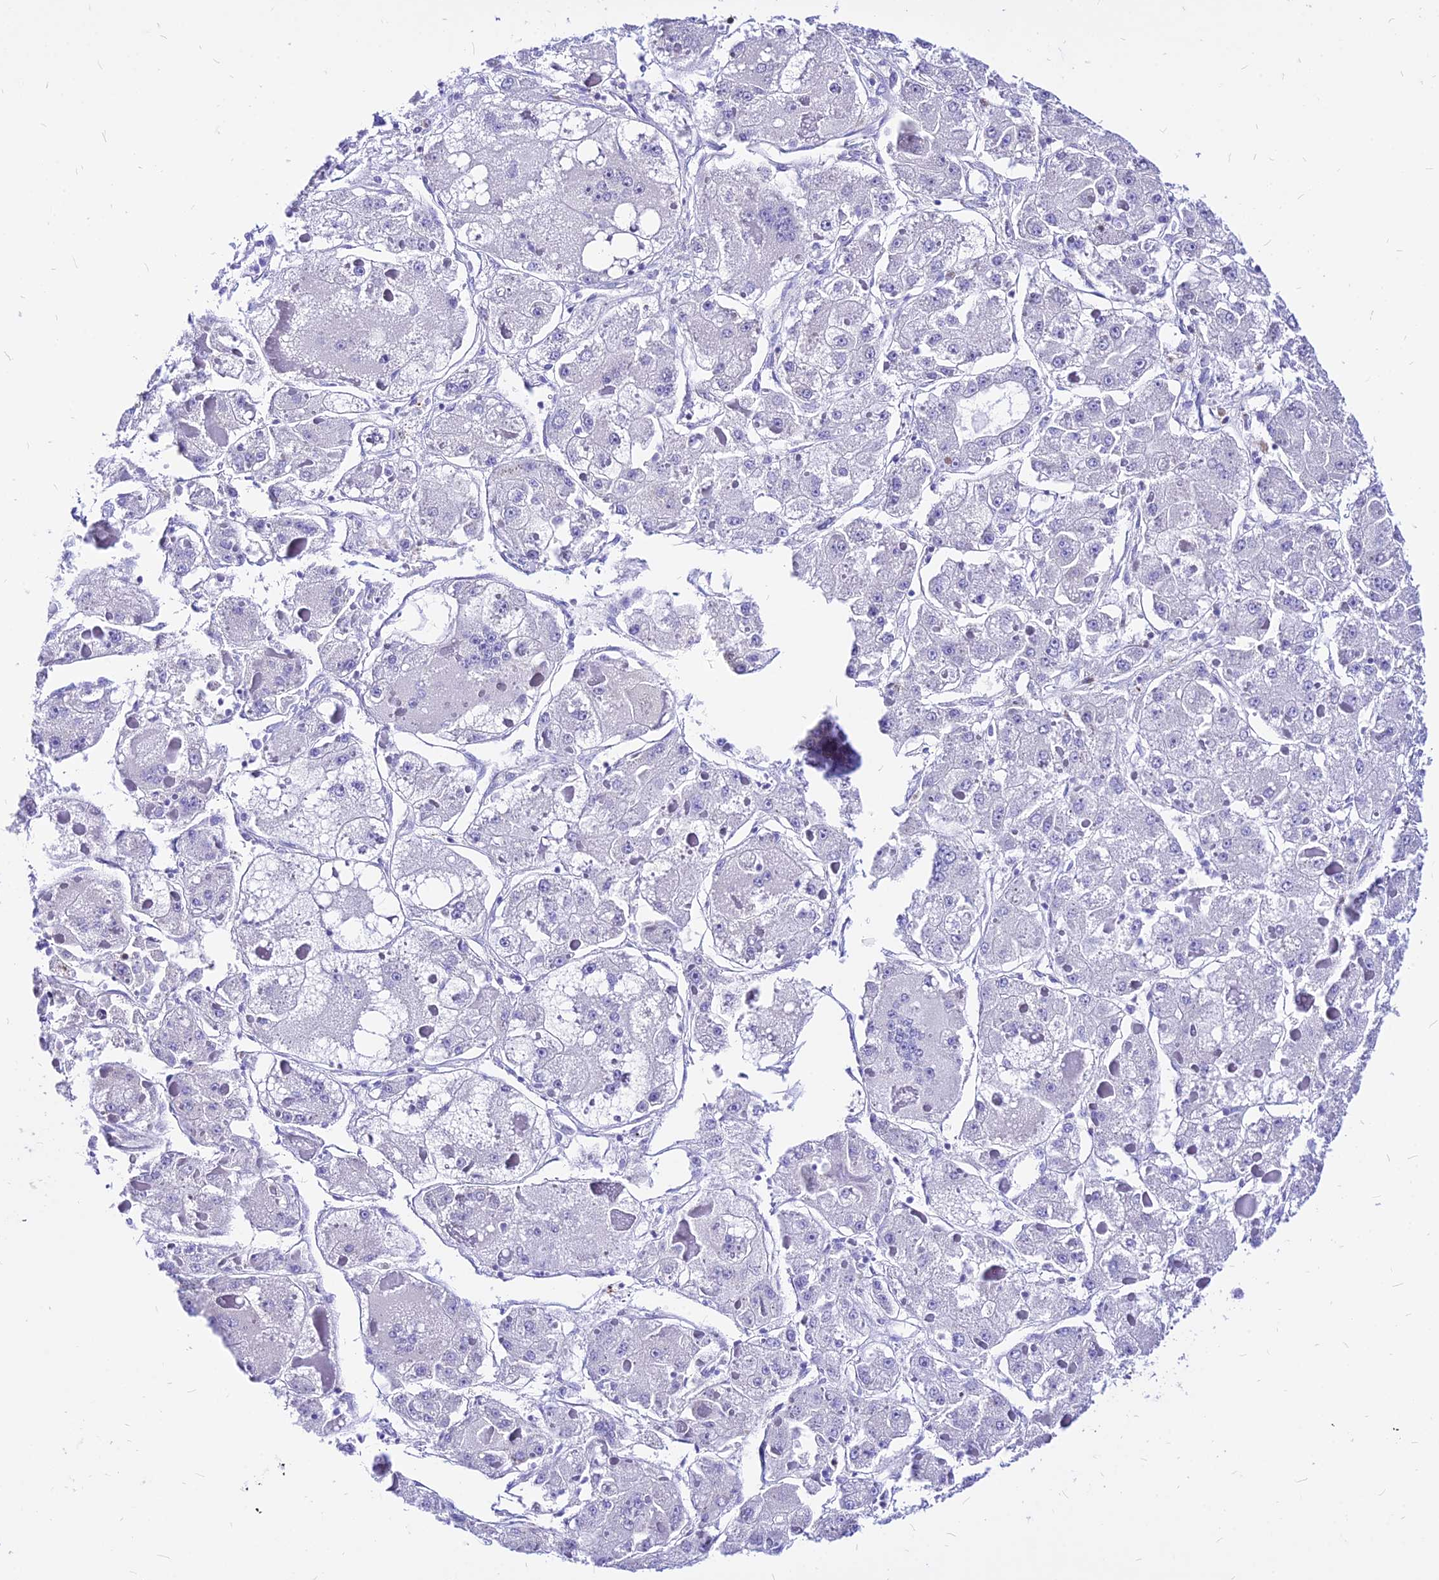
{"staining": {"intensity": "negative", "quantity": "none", "location": "none"}, "tissue": "liver cancer", "cell_type": "Tumor cells", "image_type": "cancer", "snomed": [{"axis": "morphology", "description": "Carcinoma, Hepatocellular, NOS"}, {"axis": "topography", "description": "Liver"}], "caption": "This is an immunohistochemistry (IHC) image of human liver hepatocellular carcinoma. There is no staining in tumor cells.", "gene": "PAXX", "patient": {"sex": "female", "age": 73}}